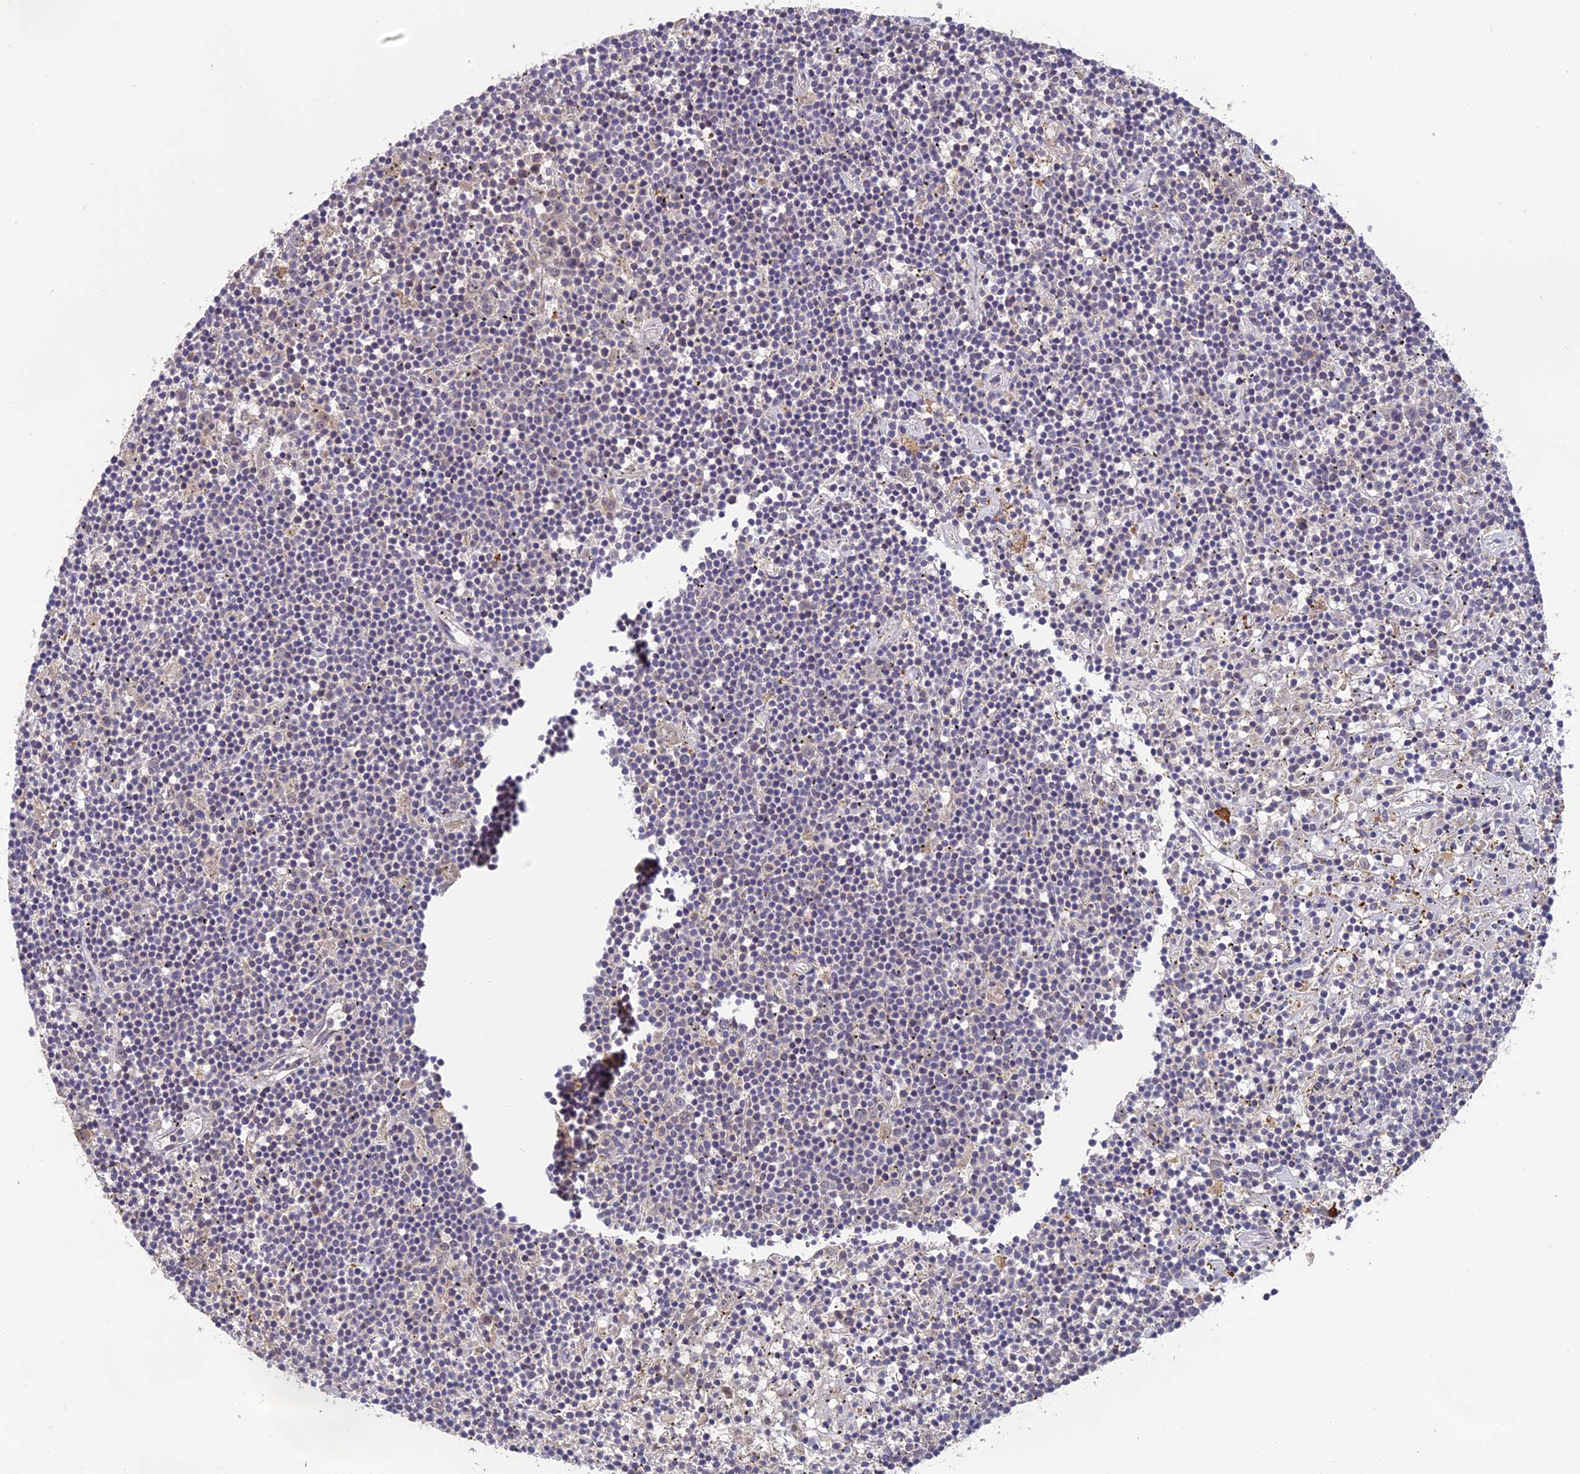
{"staining": {"intensity": "negative", "quantity": "none", "location": "none"}, "tissue": "lymphoma", "cell_type": "Tumor cells", "image_type": "cancer", "snomed": [{"axis": "morphology", "description": "Malignant lymphoma, non-Hodgkin's type, Low grade"}, {"axis": "topography", "description": "Spleen"}], "caption": "A high-resolution image shows immunohistochemistry (IHC) staining of lymphoma, which demonstrates no significant staining in tumor cells. The staining was performed using DAB to visualize the protein expression in brown, while the nuclei were stained in blue with hematoxylin (Magnification: 20x).", "gene": "ERMAP", "patient": {"sex": "male", "age": 76}}